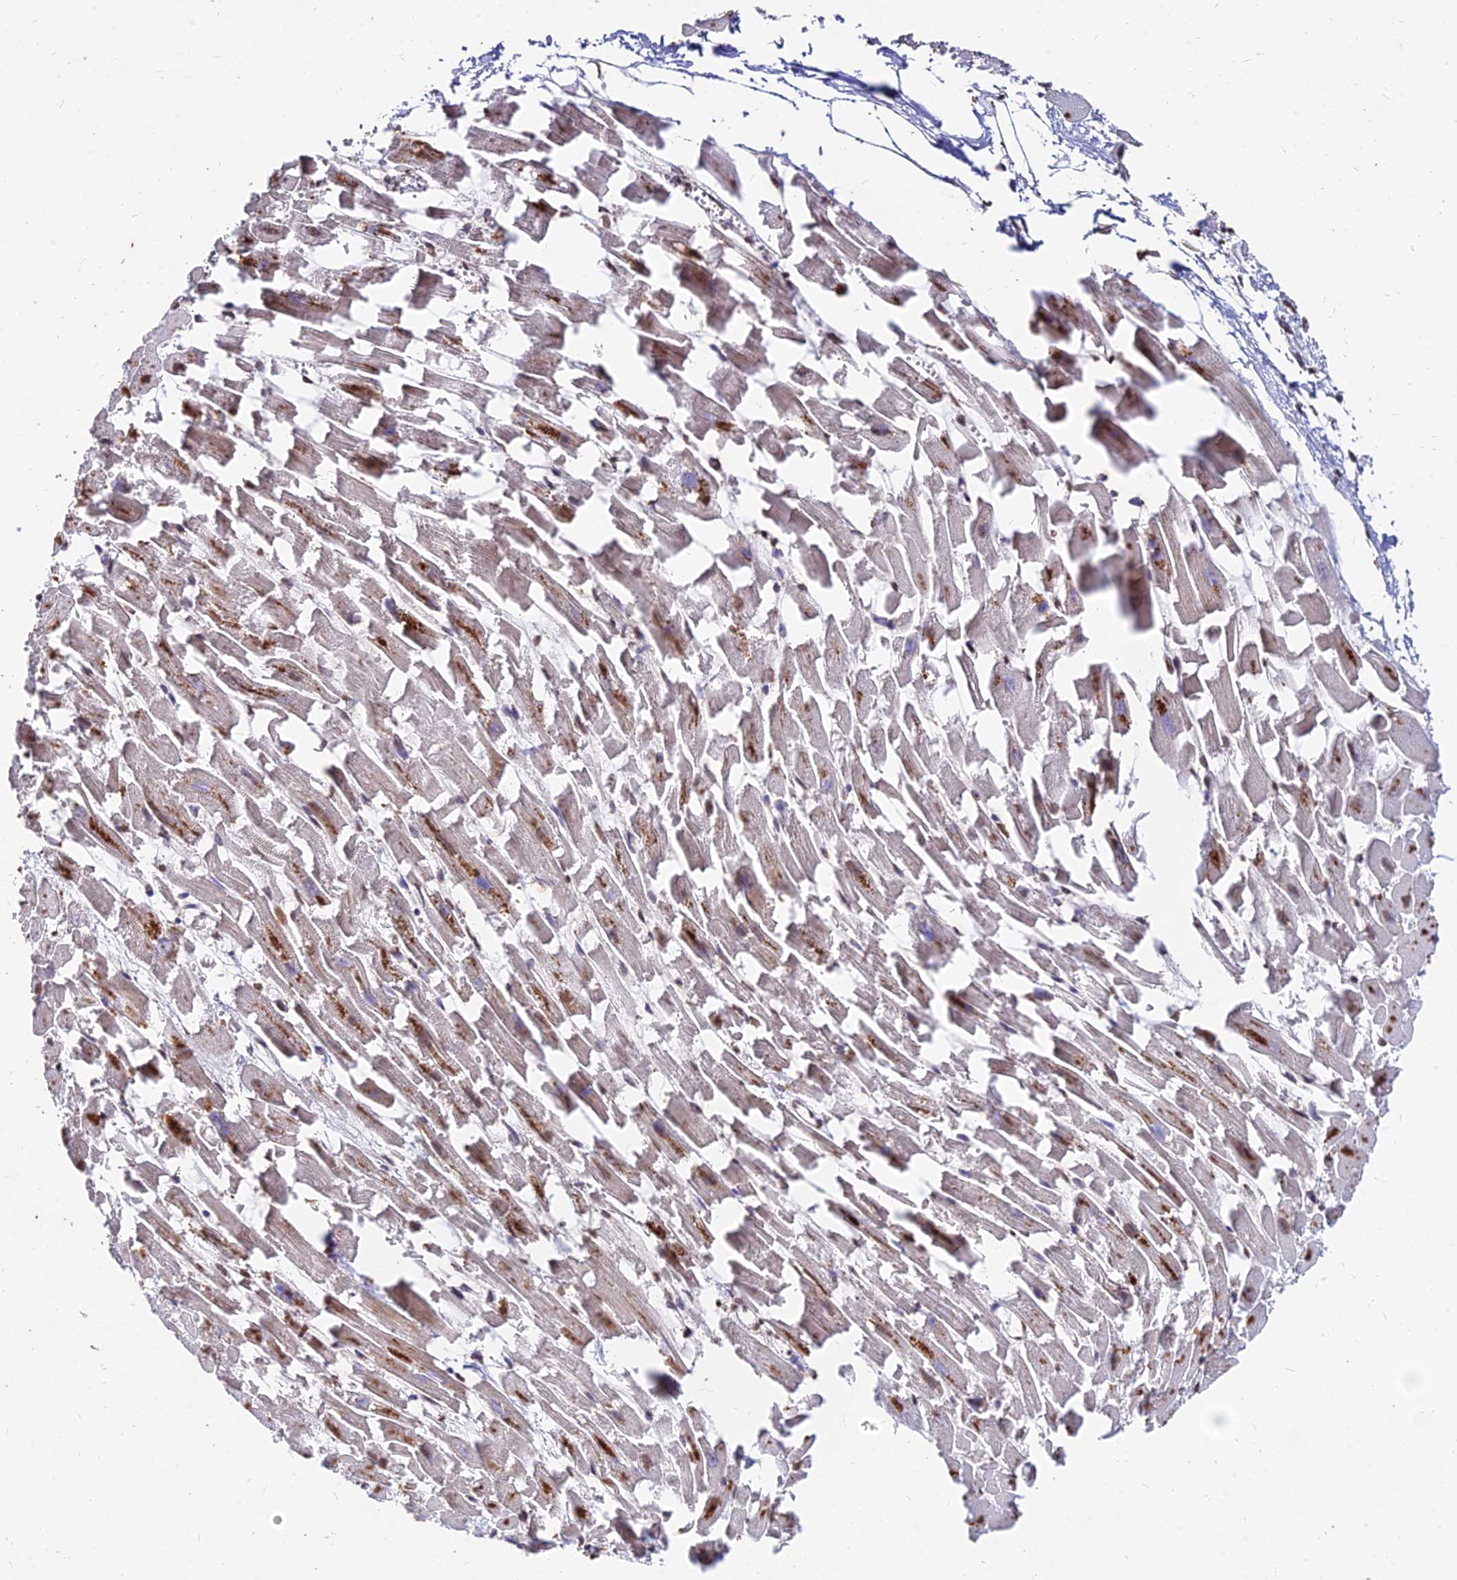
{"staining": {"intensity": "moderate", "quantity": "25%-75%", "location": "nuclear"}, "tissue": "heart muscle", "cell_type": "Cardiomyocytes", "image_type": "normal", "snomed": [{"axis": "morphology", "description": "Normal tissue, NOS"}, {"axis": "topography", "description": "Heart"}], "caption": "Heart muscle stained for a protein (brown) displays moderate nuclear positive staining in about 25%-75% of cardiomyocytes.", "gene": "ZBED4", "patient": {"sex": "female", "age": 64}}